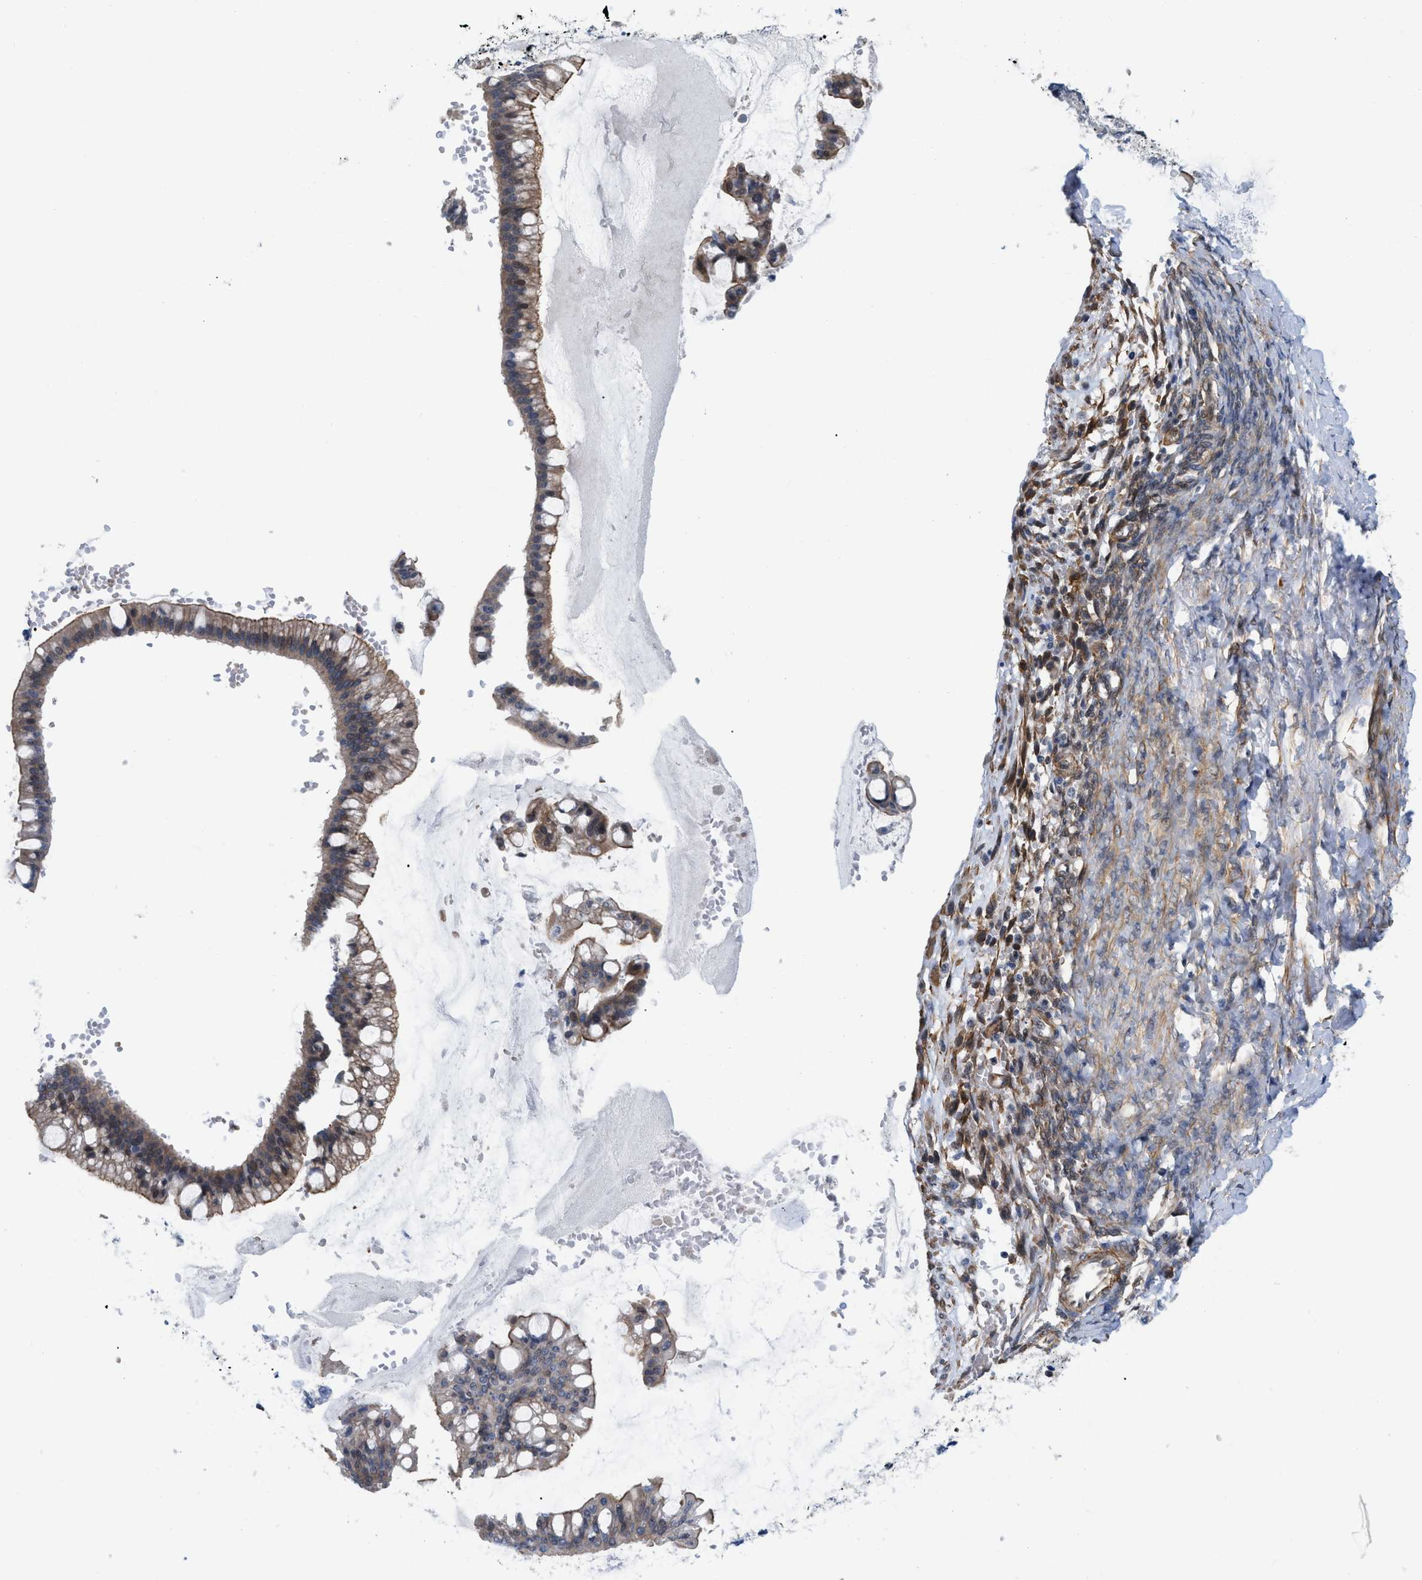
{"staining": {"intensity": "moderate", "quantity": "25%-75%", "location": "cytoplasmic/membranous,nuclear"}, "tissue": "ovarian cancer", "cell_type": "Tumor cells", "image_type": "cancer", "snomed": [{"axis": "morphology", "description": "Cystadenocarcinoma, mucinous, NOS"}, {"axis": "topography", "description": "Ovary"}], "caption": "Tumor cells display moderate cytoplasmic/membranous and nuclear staining in approximately 25%-75% of cells in mucinous cystadenocarcinoma (ovarian).", "gene": "GPRASP2", "patient": {"sex": "female", "age": 73}}